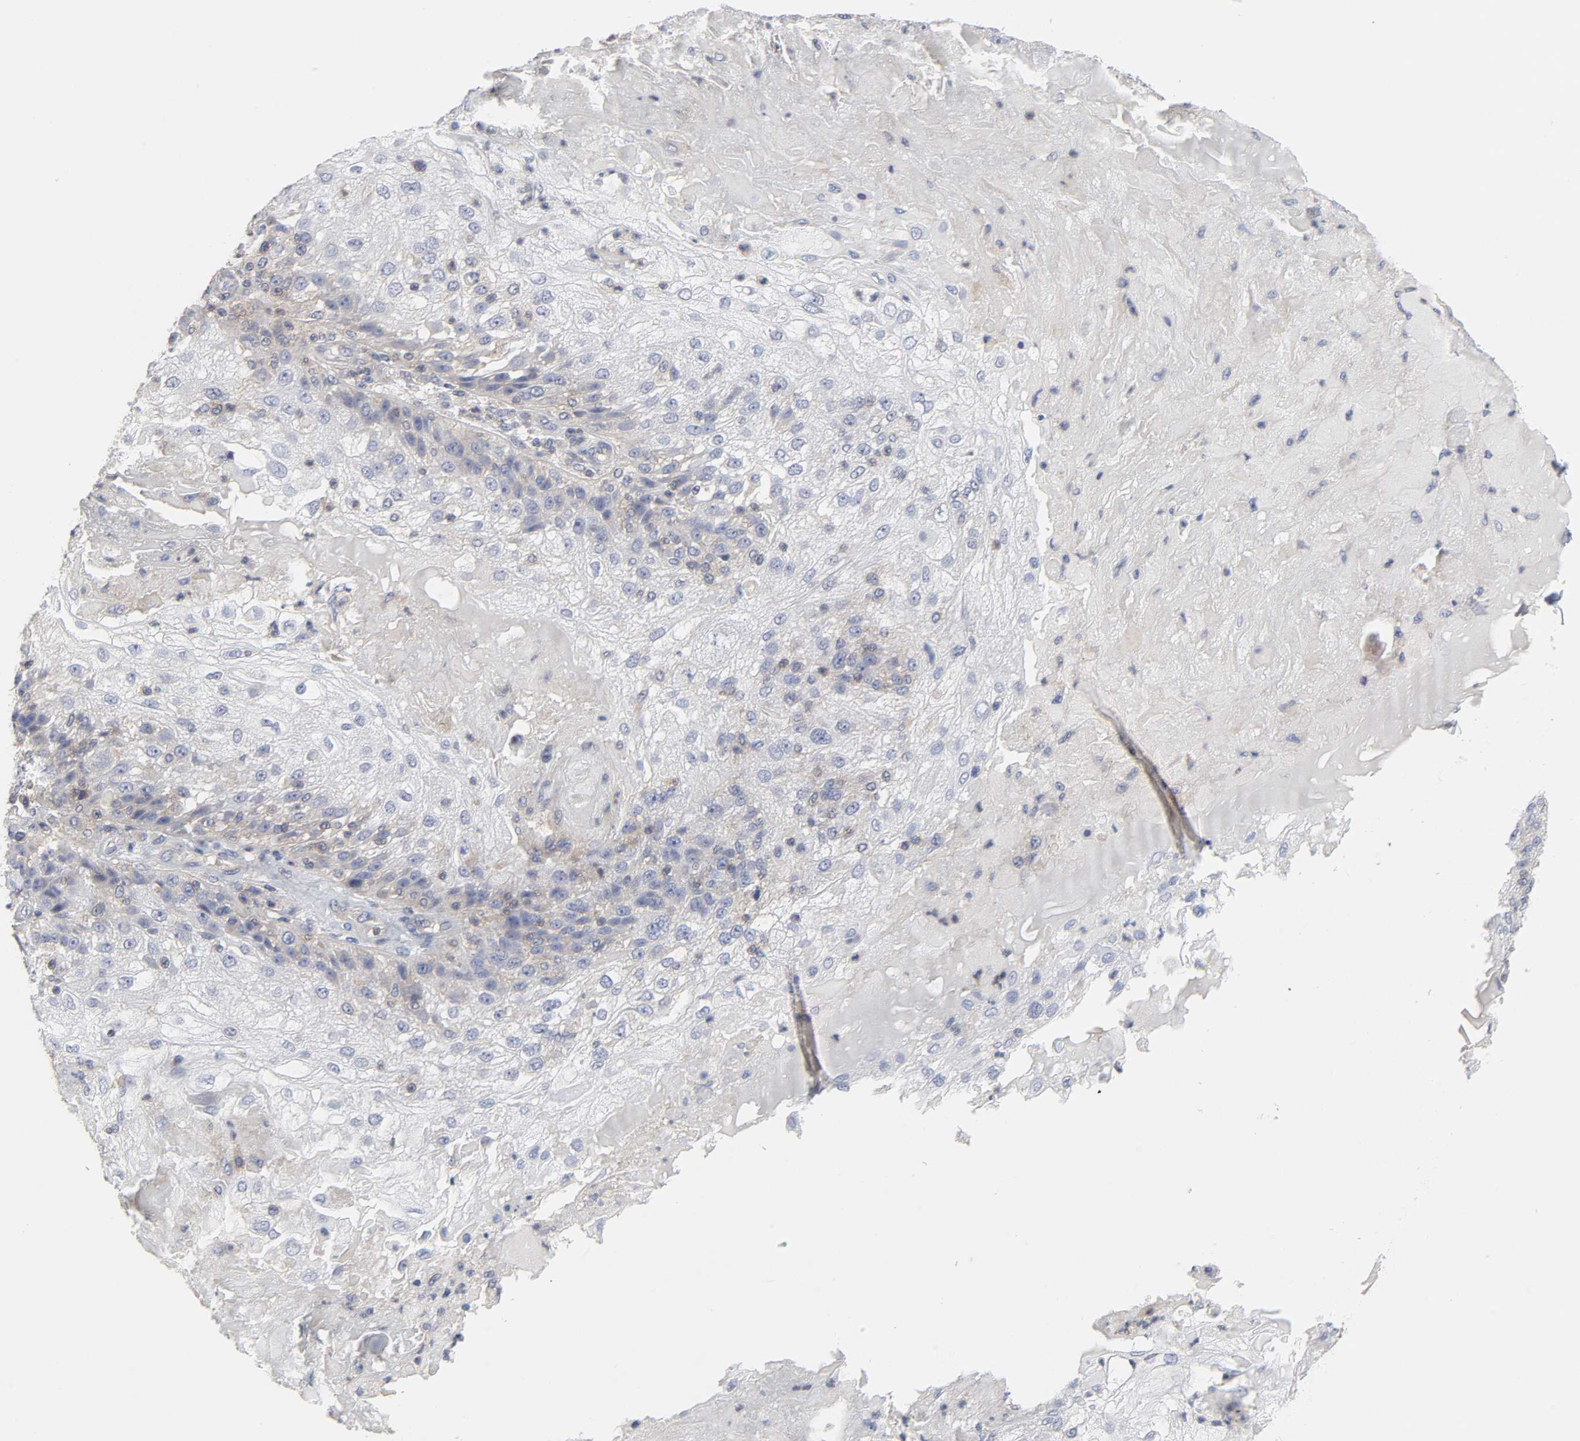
{"staining": {"intensity": "weak", "quantity": "<25%", "location": "cytoplasmic/membranous"}, "tissue": "skin cancer", "cell_type": "Tumor cells", "image_type": "cancer", "snomed": [{"axis": "morphology", "description": "Normal tissue, NOS"}, {"axis": "morphology", "description": "Squamous cell carcinoma, NOS"}, {"axis": "topography", "description": "Skin"}], "caption": "An image of human squamous cell carcinoma (skin) is negative for staining in tumor cells.", "gene": "ROCK1", "patient": {"sex": "female", "age": 83}}